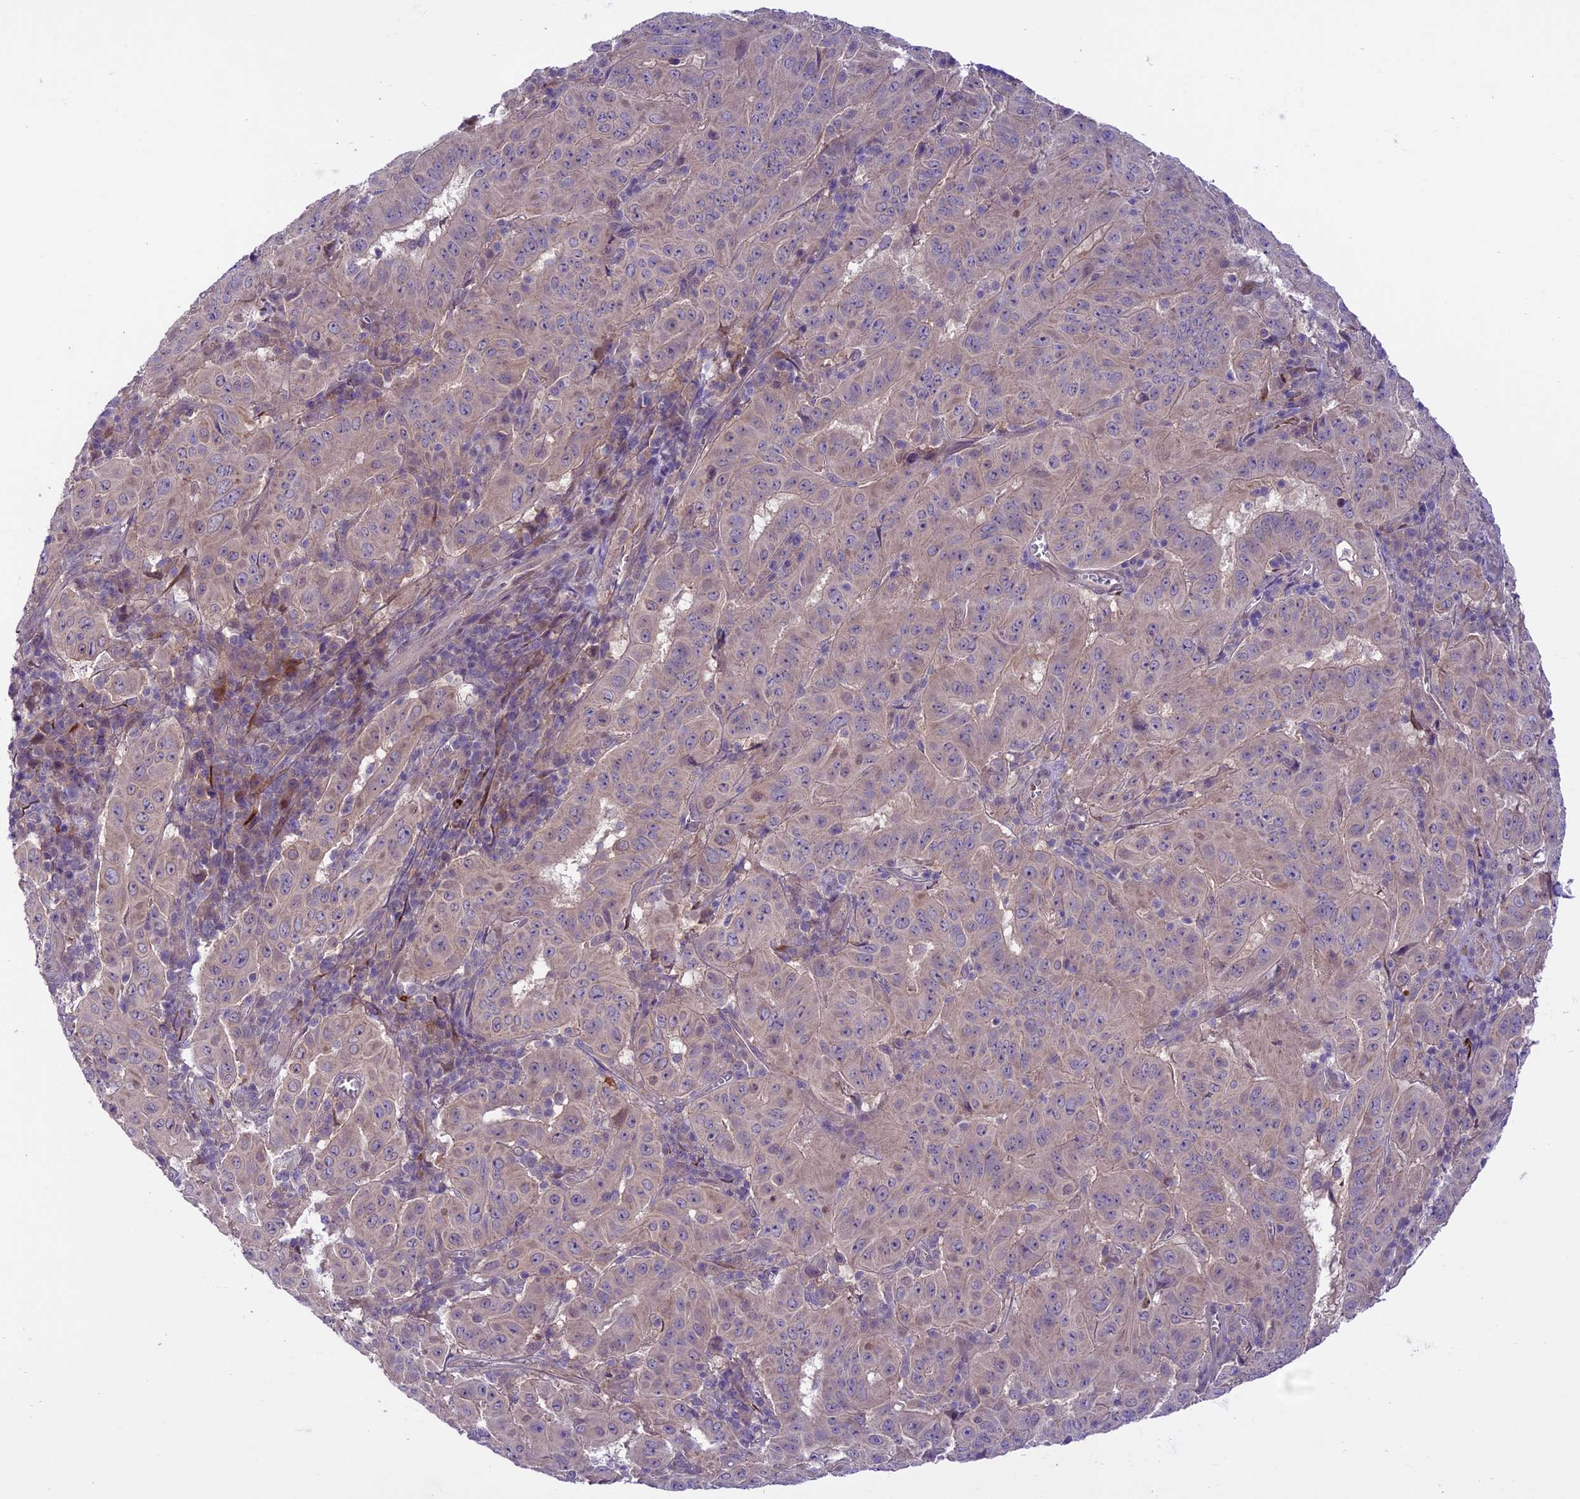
{"staining": {"intensity": "negative", "quantity": "none", "location": "none"}, "tissue": "pancreatic cancer", "cell_type": "Tumor cells", "image_type": "cancer", "snomed": [{"axis": "morphology", "description": "Adenocarcinoma, NOS"}, {"axis": "topography", "description": "Pancreas"}], "caption": "An immunohistochemistry (IHC) histopathology image of adenocarcinoma (pancreatic) is shown. There is no staining in tumor cells of adenocarcinoma (pancreatic). (DAB (3,3'-diaminobenzidine) immunohistochemistry visualized using brightfield microscopy, high magnification).", "gene": "SPRED1", "patient": {"sex": "male", "age": 63}}